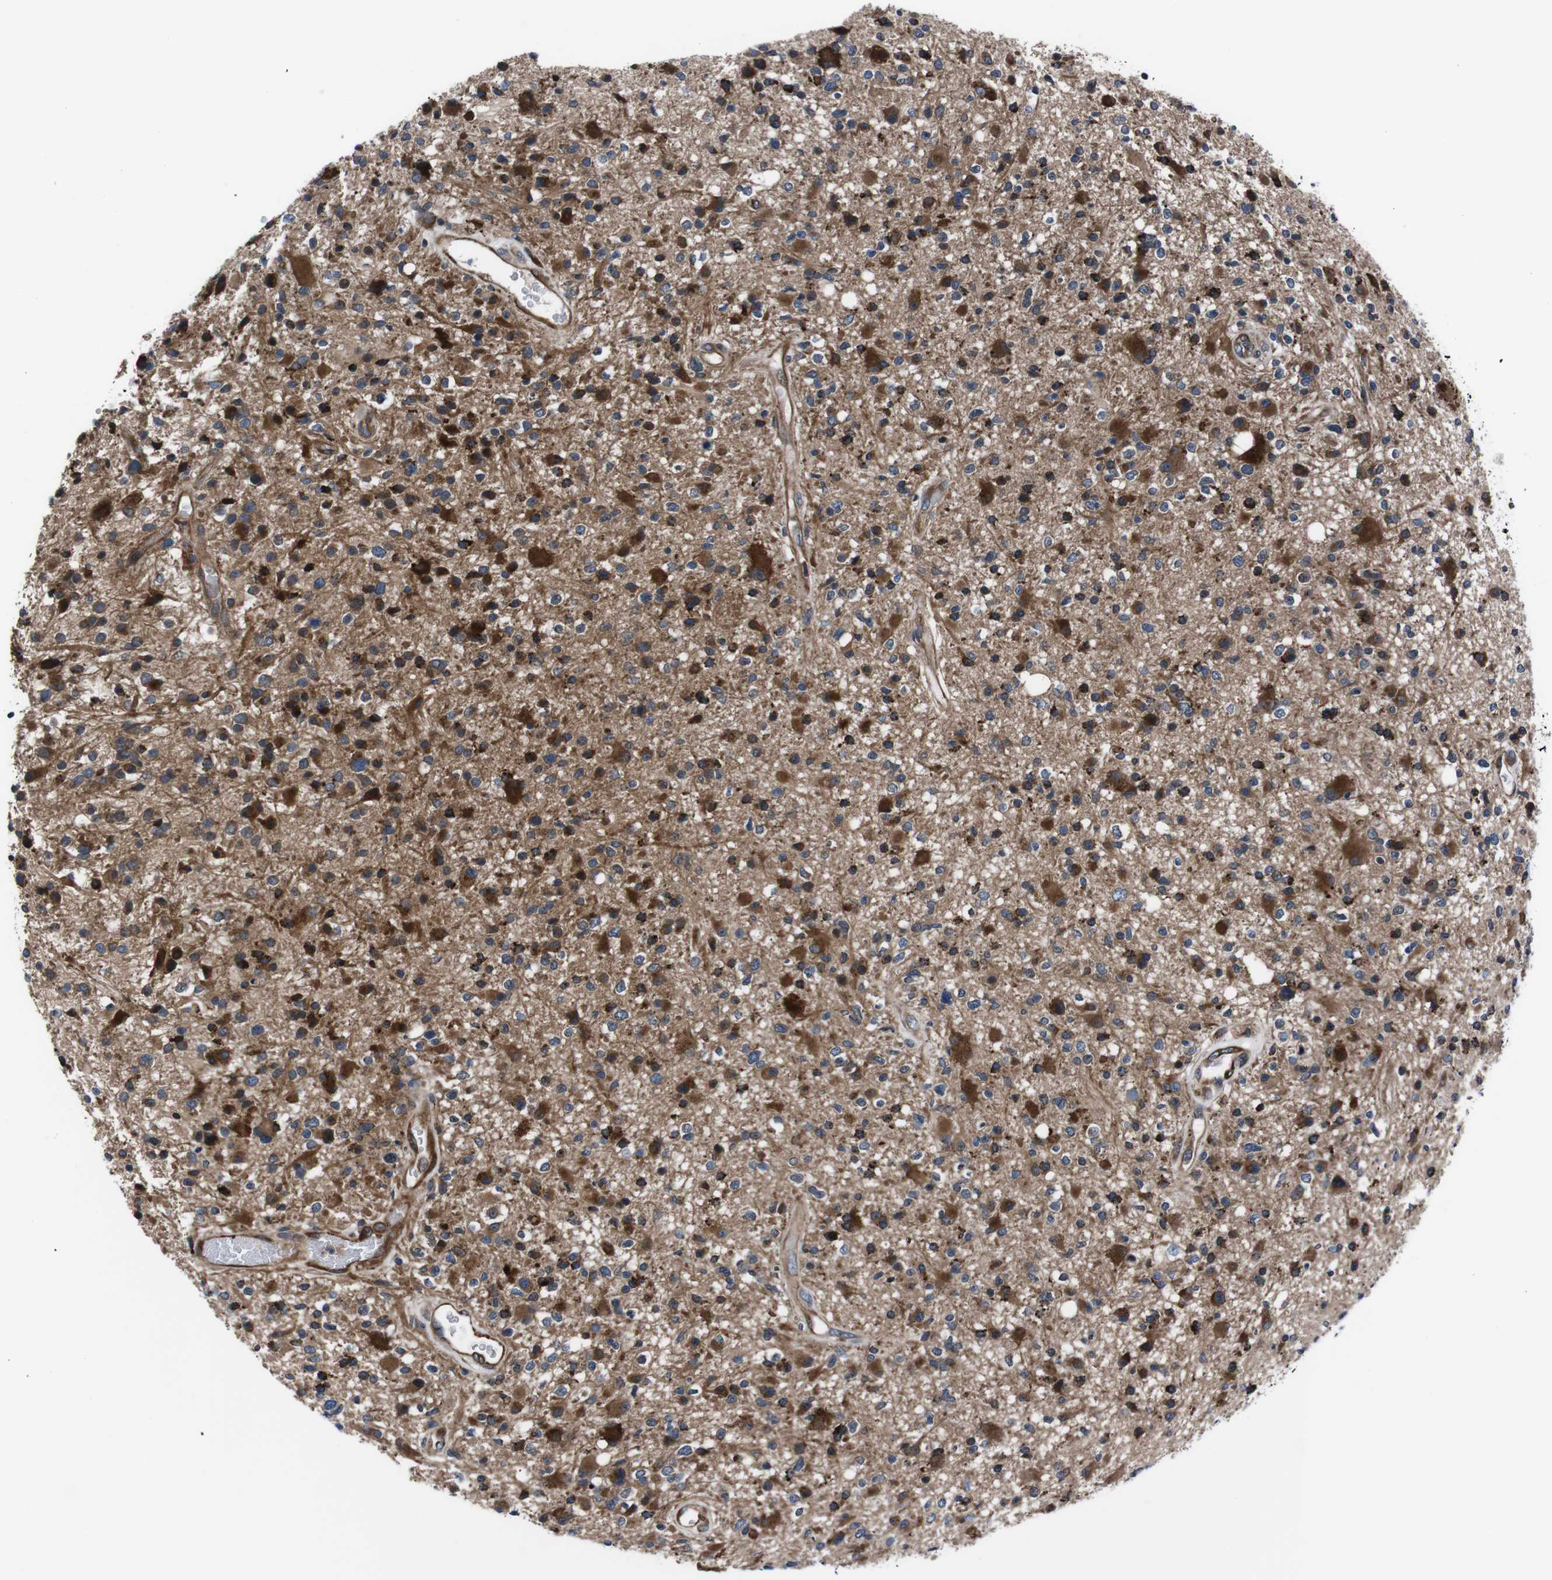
{"staining": {"intensity": "strong", "quantity": "25%-75%", "location": "cytoplasmic/membranous"}, "tissue": "glioma", "cell_type": "Tumor cells", "image_type": "cancer", "snomed": [{"axis": "morphology", "description": "Glioma, malignant, High grade"}, {"axis": "topography", "description": "Brain"}], "caption": "IHC (DAB) staining of human glioma displays strong cytoplasmic/membranous protein expression in about 25%-75% of tumor cells. (DAB IHC, brown staining for protein, blue staining for nuclei).", "gene": "EIF4A2", "patient": {"sex": "male", "age": 33}}